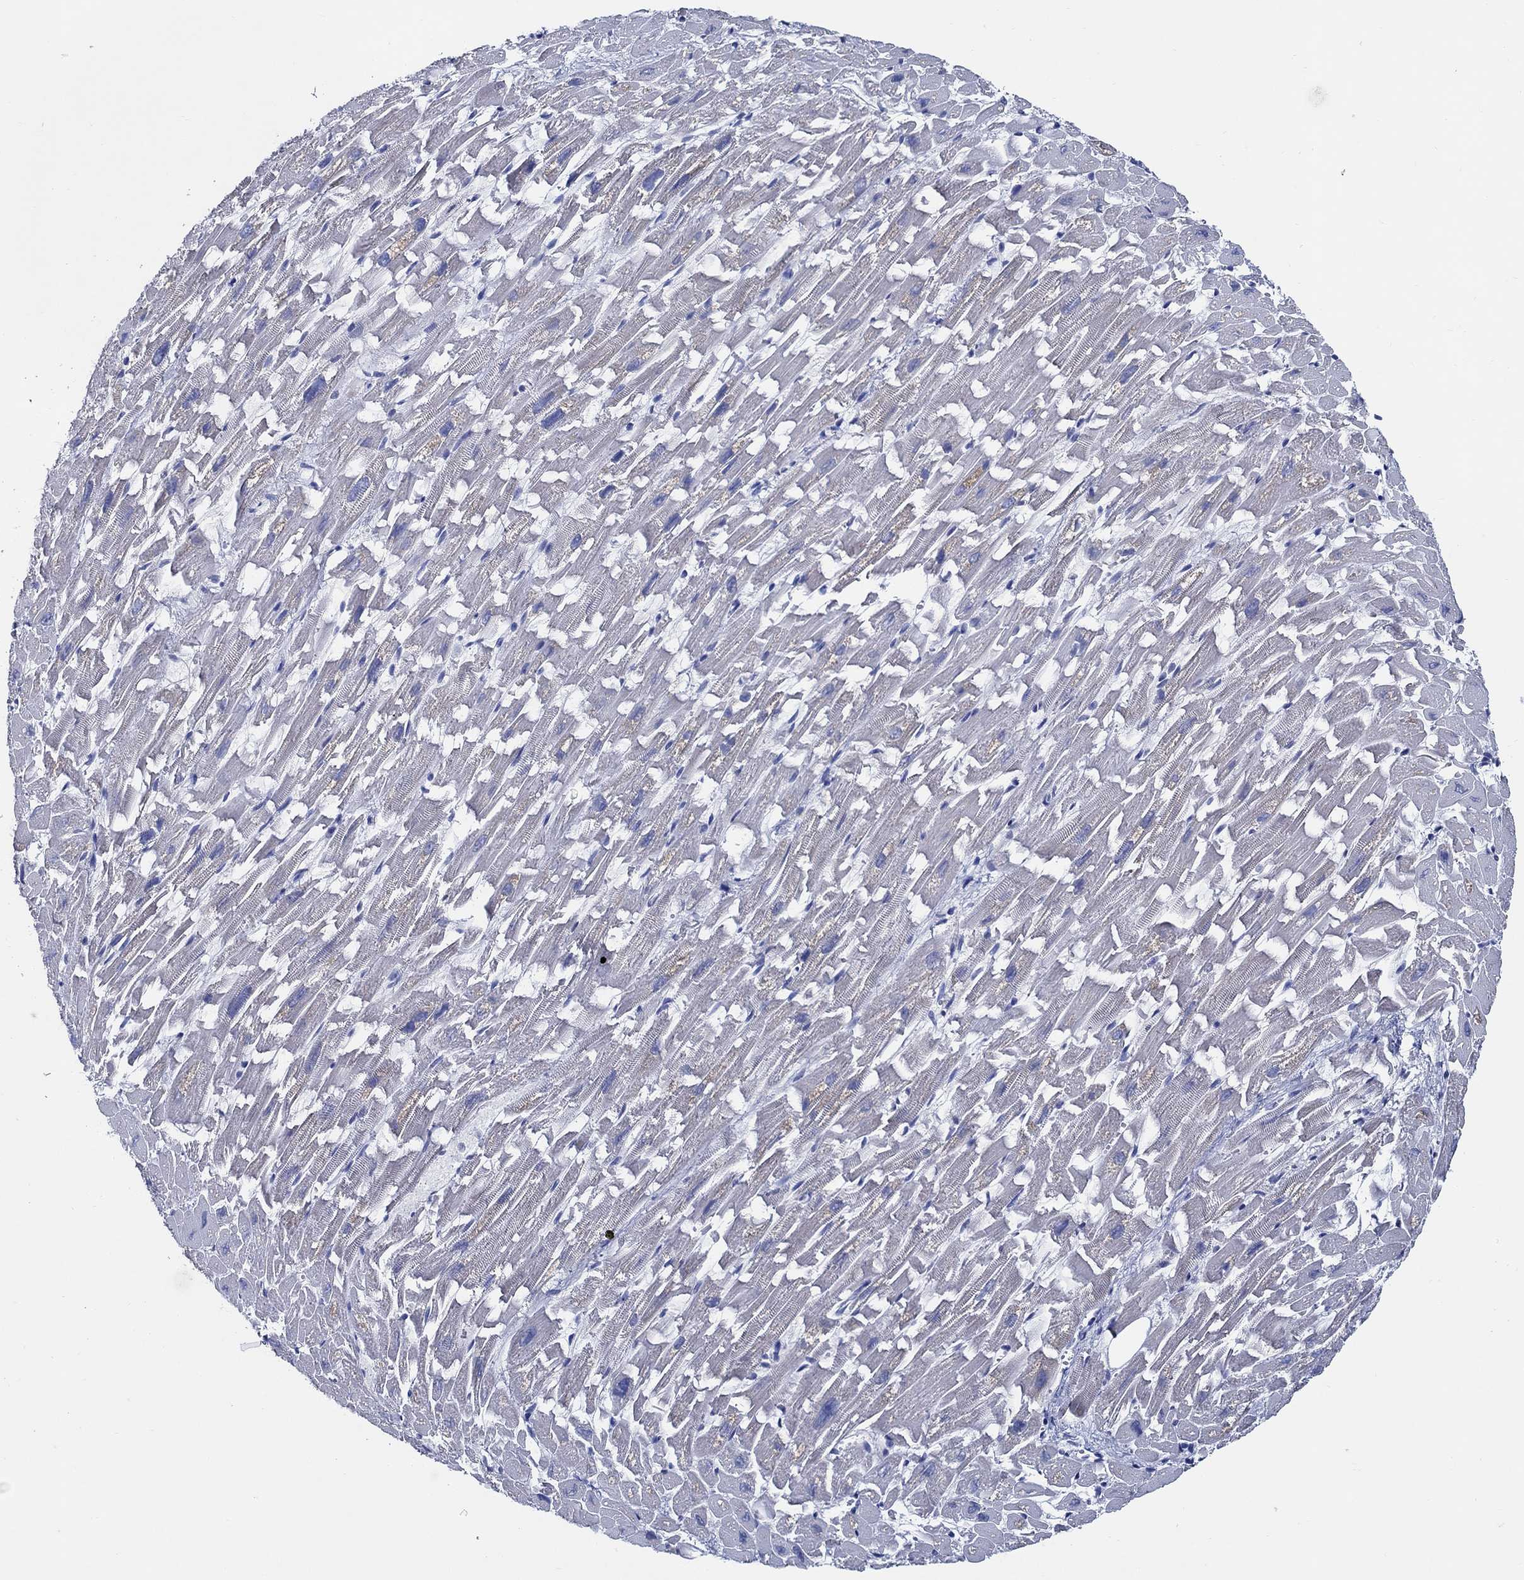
{"staining": {"intensity": "negative", "quantity": "none", "location": "none"}, "tissue": "heart muscle", "cell_type": "Cardiomyocytes", "image_type": "normal", "snomed": [{"axis": "morphology", "description": "Normal tissue, NOS"}, {"axis": "topography", "description": "Heart"}], "caption": "Immunohistochemistry (IHC) histopathology image of normal human heart muscle stained for a protein (brown), which shows no expression in cardiomyocytes.", "gene": "SKOR1", "patient": {"sex": "female", "age": 64}}